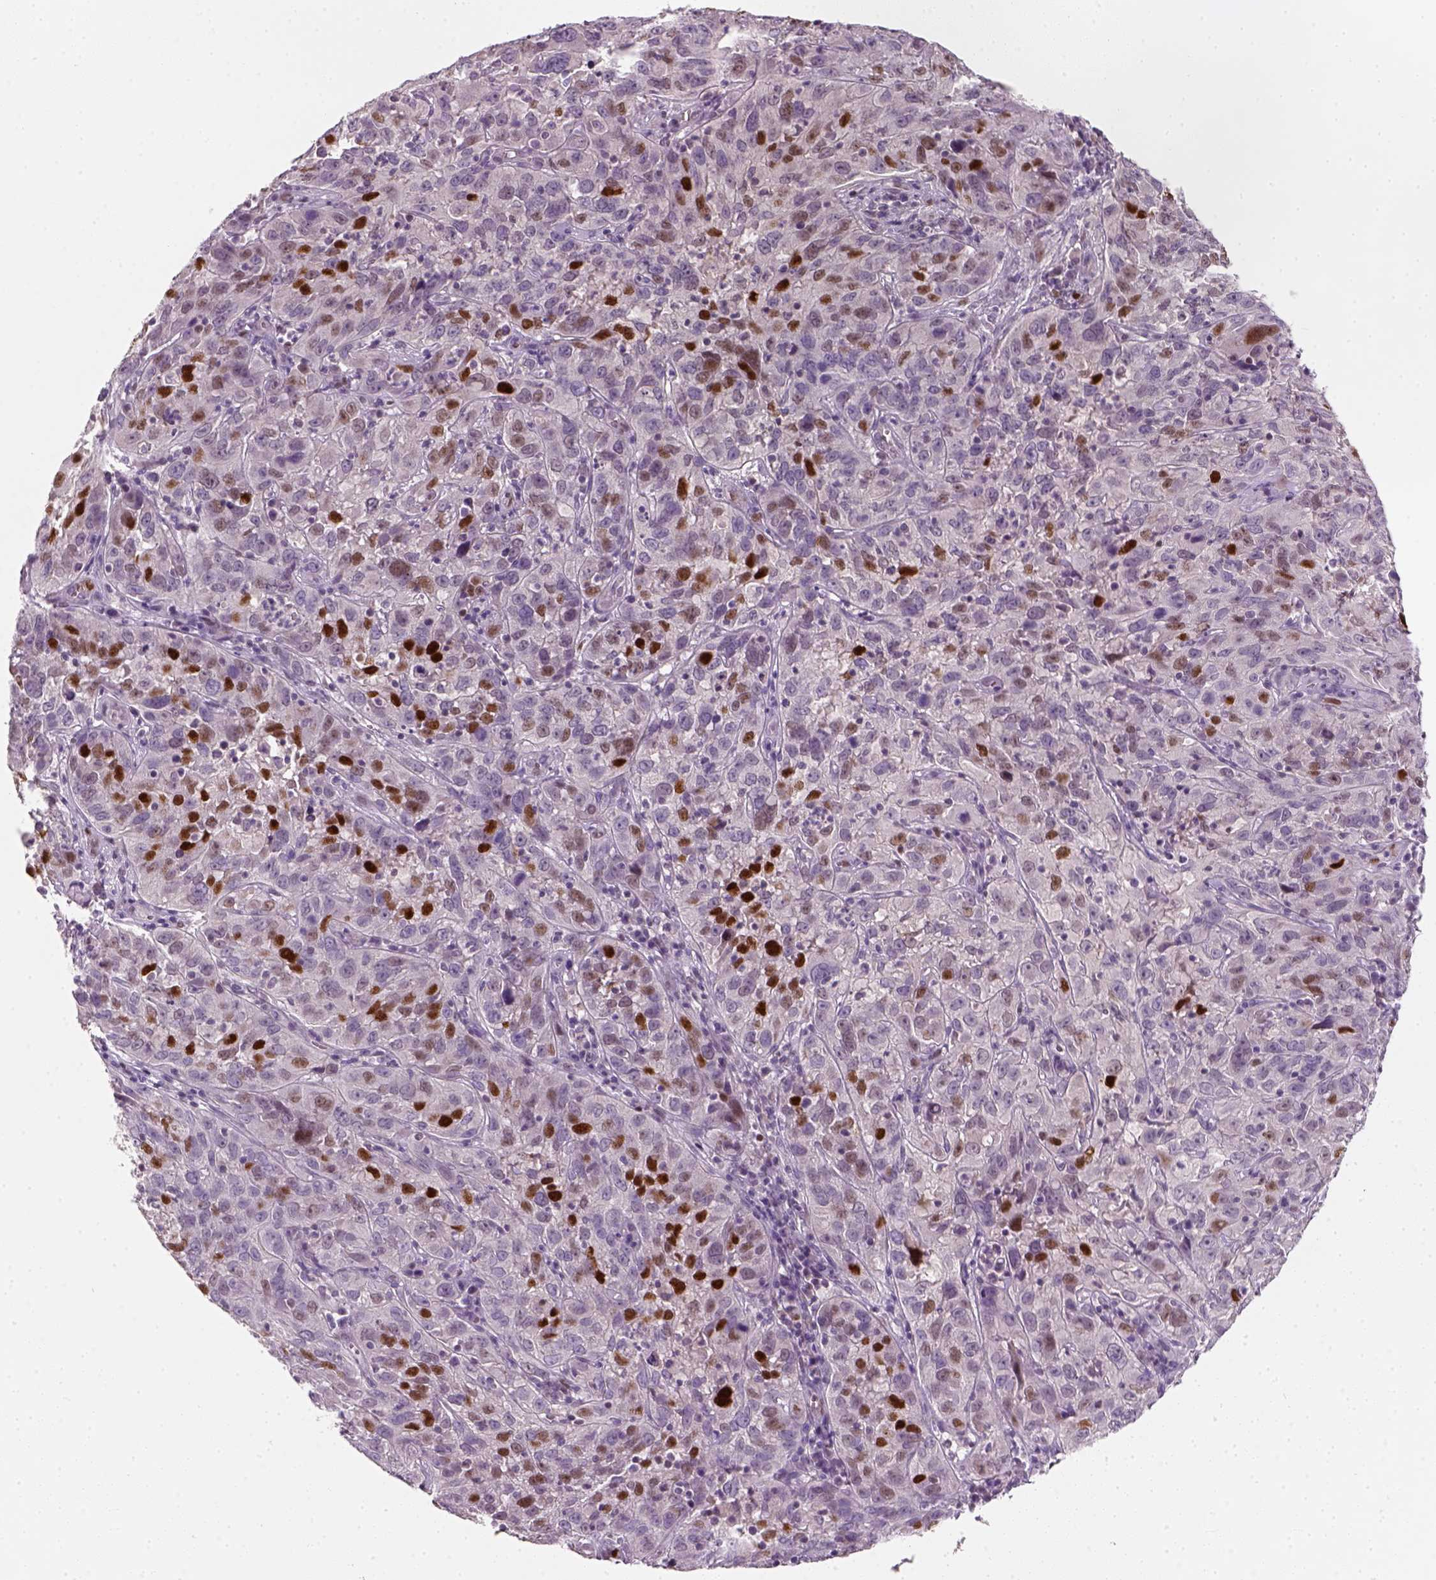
{"staining": {"intensity": "strong", "quantity": "<25%", "location": "nuclear"}, "tissue": "cervical cancer", "cell_type": "Tumor cells", "image_type": "cancer", "snomed": [{"axis": "morphology", "description": "Squamous cell carcinoma, NOS"}, {"axis": "topography", "description": "Cervix"}], "caption": "Cervical cancer stained for a protein exhibits strong nuclear positivity in tumor cells. Nuclei are stained in blue.", "gene": "TP53", "patient": {"sex": "female", "age": 32}}